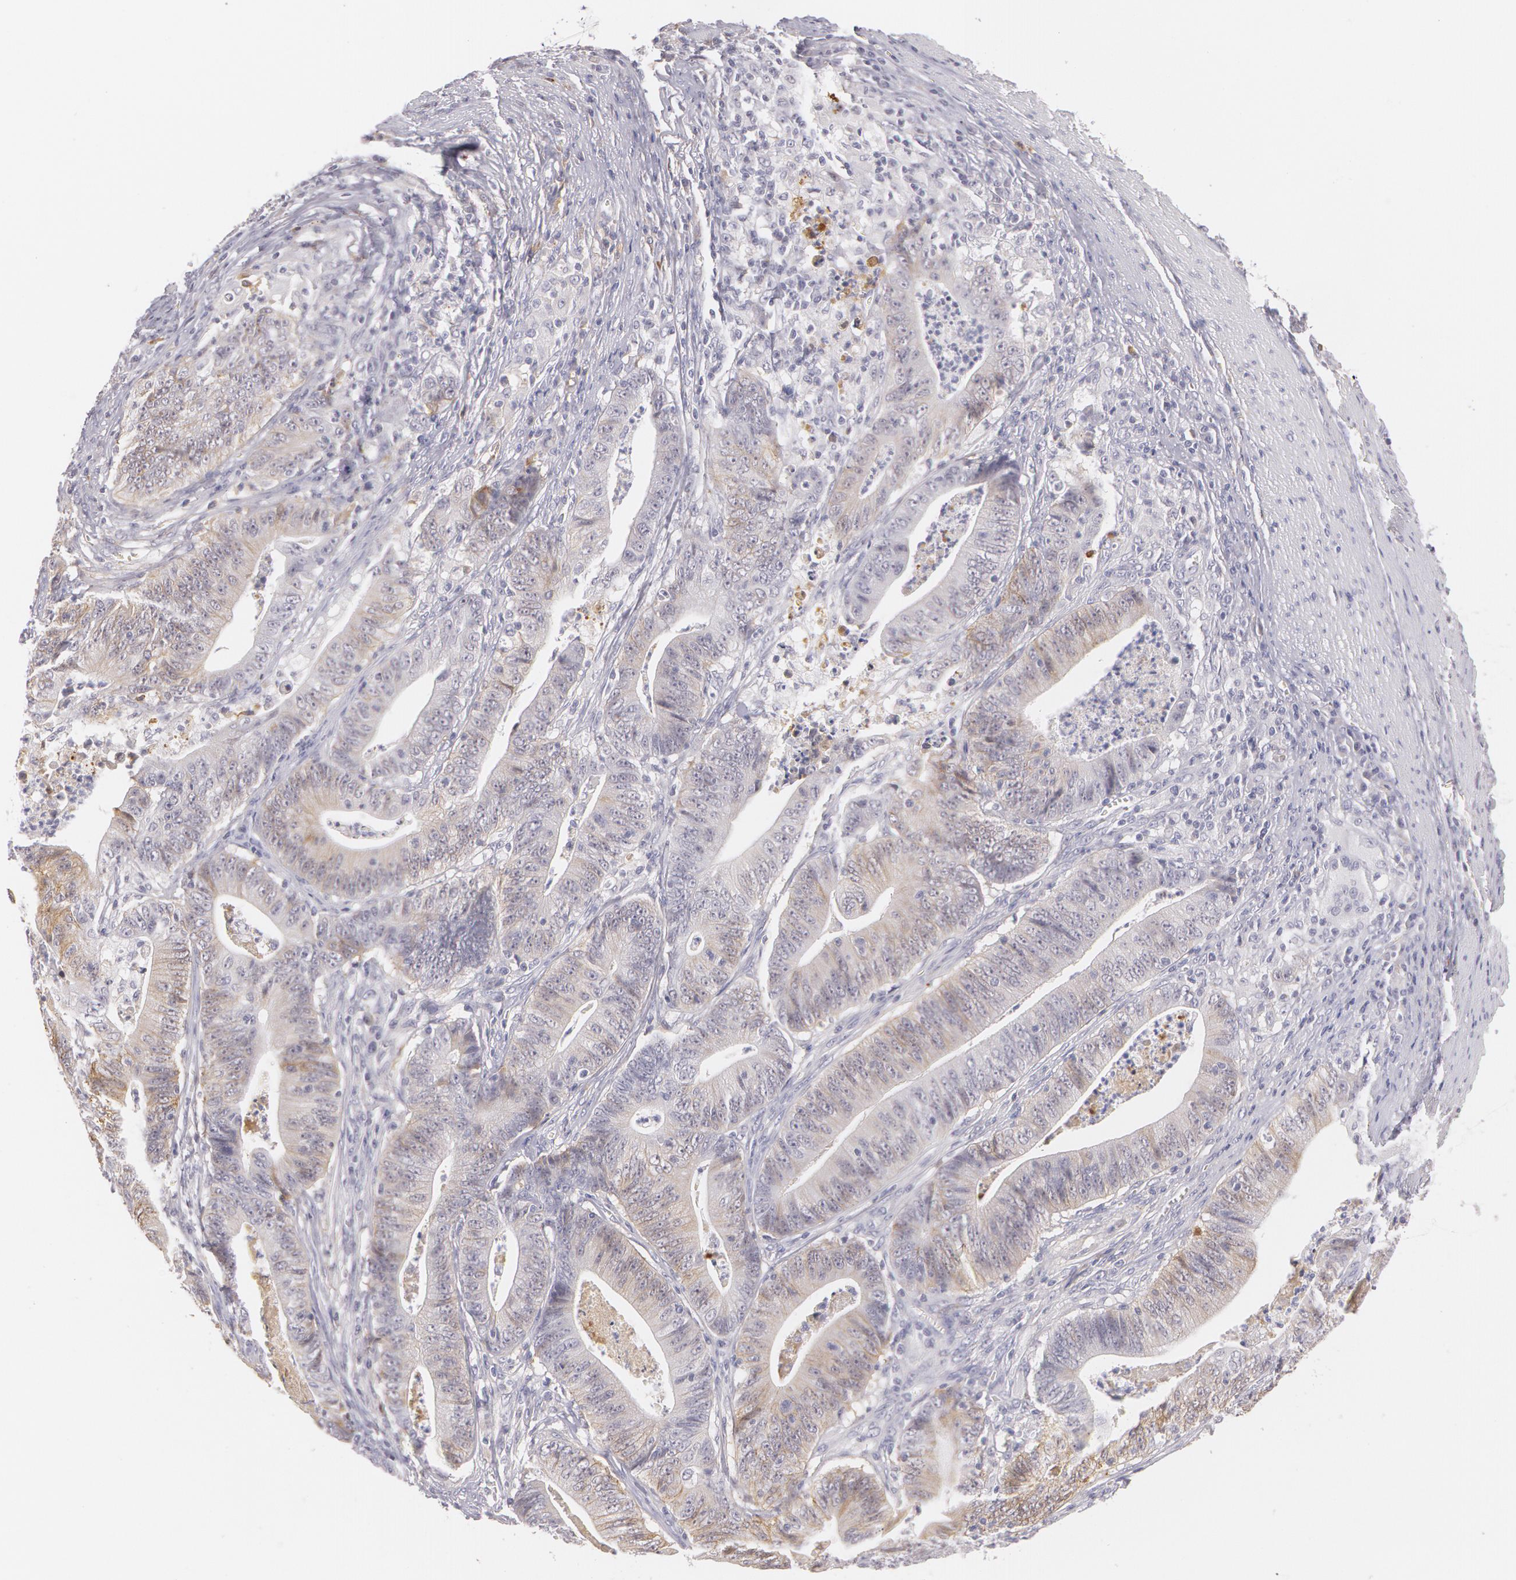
{"staining": {"intensity": "weak", "quantity": "<25%", "location": "cytoplasmic/membranous"}, "tissue": "stomach cancer", "cell_type": "Tumor cells", "image_type": "cancer", "snomed": [{"axis": "morphology", "description": "Adenocarcinoma, NOS"}, {"axis": "topography", "description": "Stomach, lower"}], "caption": "Histopathology image shows no protein staining in tumor cells of stomach cancer (adenocarcinoma) tissue.", "gene": "LBP", "patient": {"sex": "female", "age": 86}}